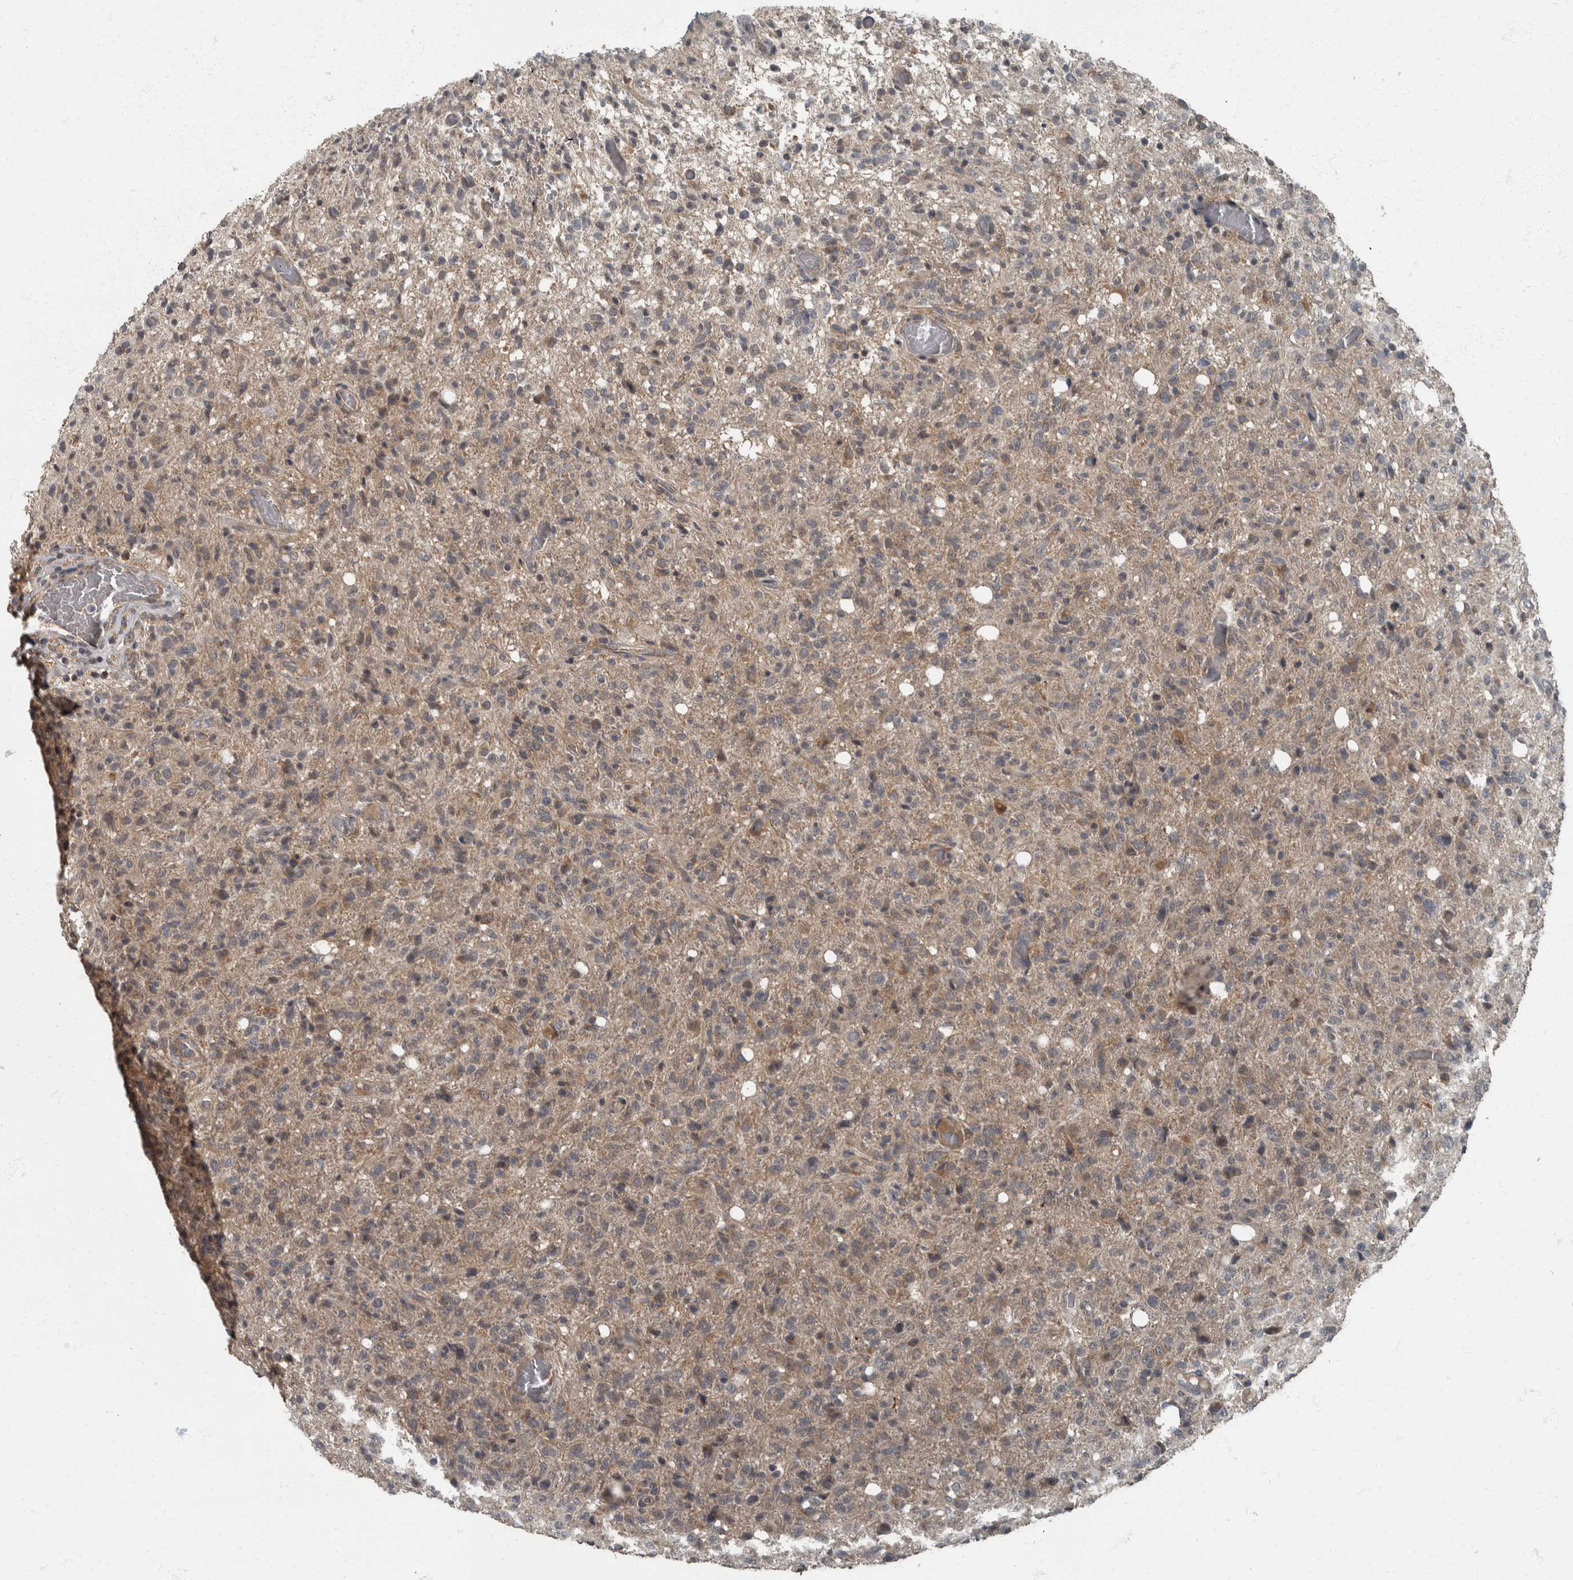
{"staining": {"intensity": "weak", "quantity": "25%-75%", "location": "cytoplasmic/membranous"}, "tissue": "glioma", "cell_type": "Tumor cells", "image_type": "cancer", "snomed": [{"axis": "morphology", "description": "Glioma, malignant, High grade"}, {"axis": "topography", "description": "Brain"}], "caption": "Human glioma stained with a brown dye demonstrates weak cytoplasmic/membranous positive staining in approximately 25%-75% of tumor cells.", "gene": "RABGGTB", "patient": {"sex": "female", "age": 57}}